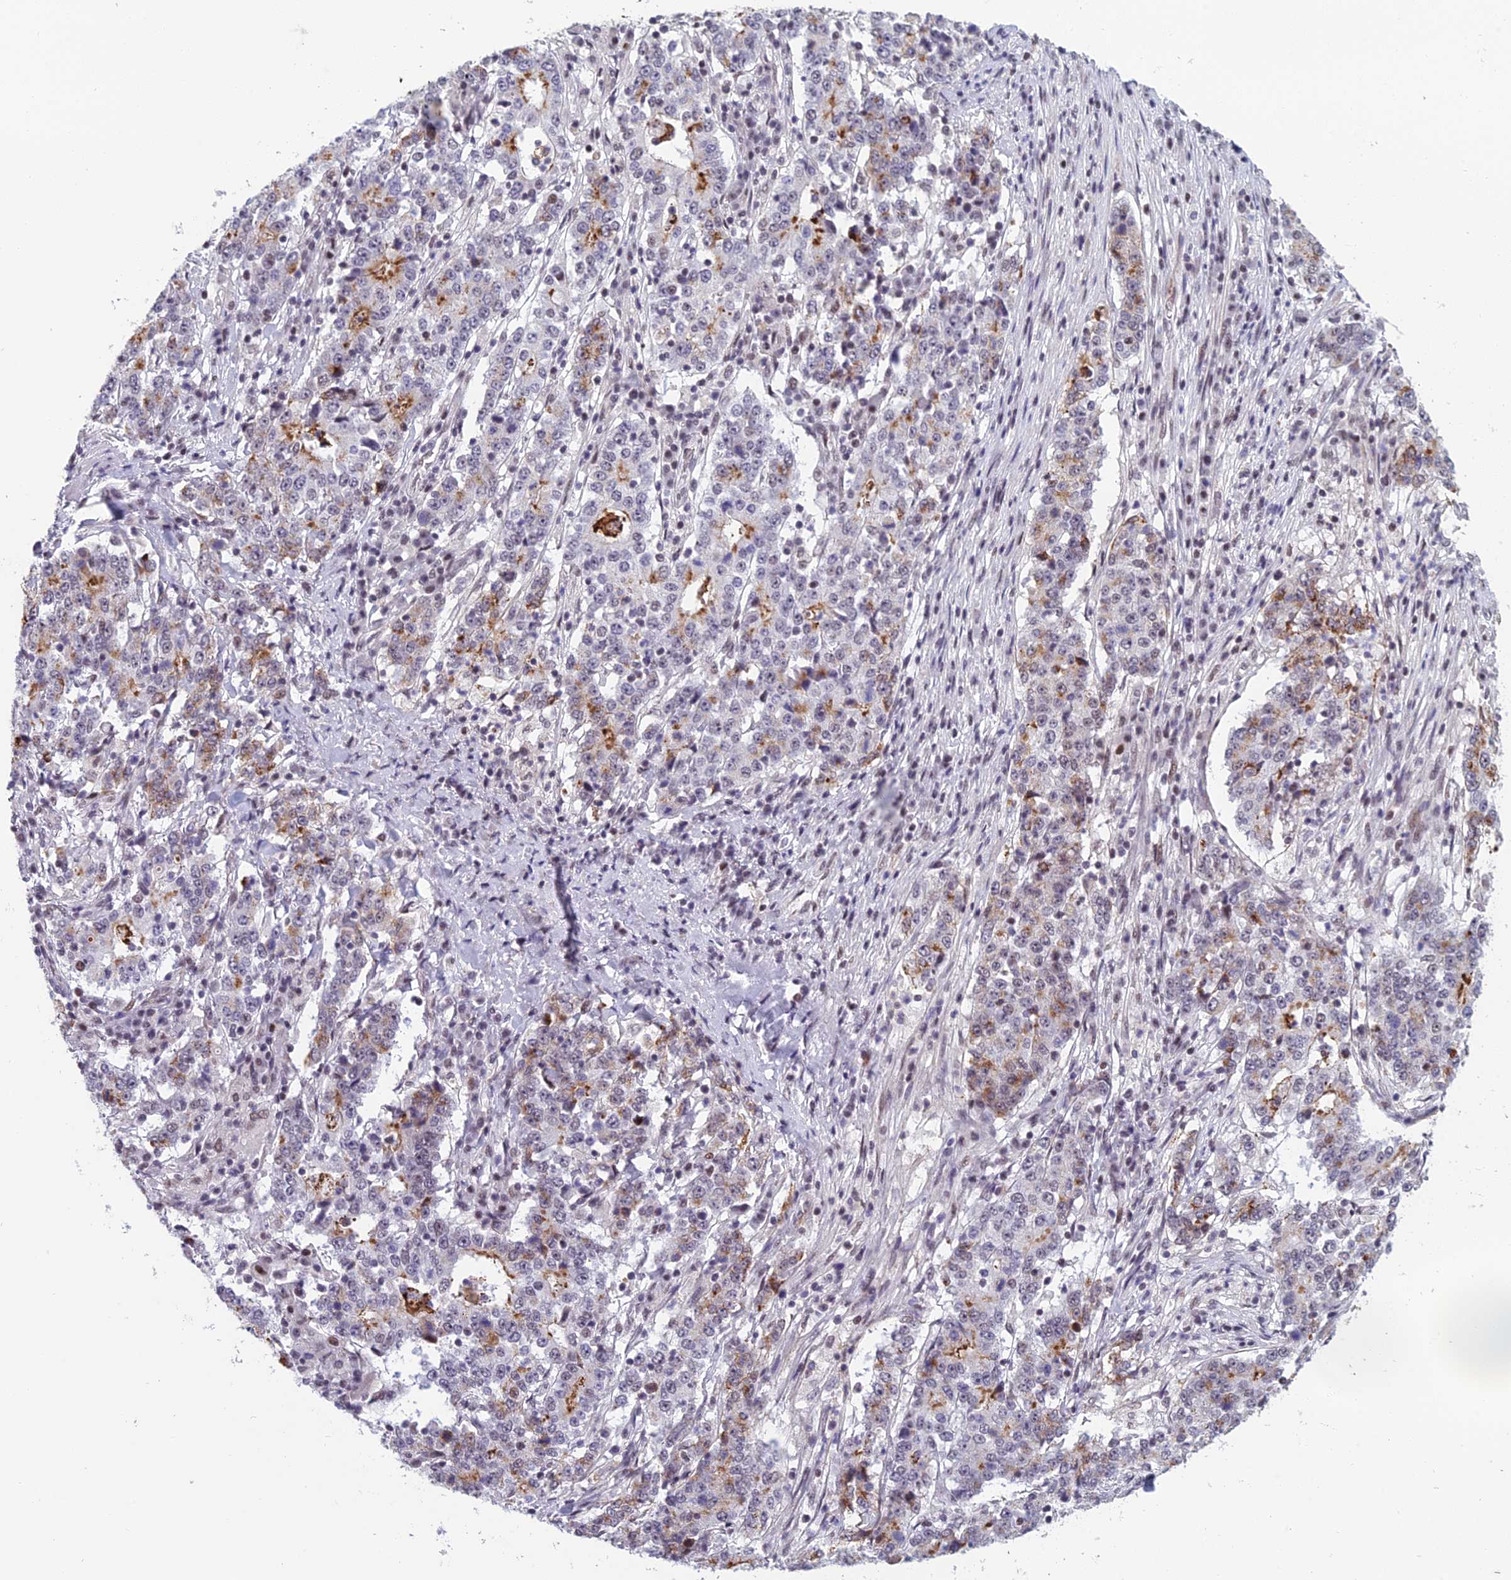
{"staining": {"intensity": "moderate", "quantity": "<25%", "location": "cytoplasmic/membranous"}, "tissue": "stomach cancer", "cell_type": "Tumor cells", "image_type": "cancer", "snomed": [{"axis": "morphology", "description": "Adenocarcinoma, NOS"}, {"axis": "topography", "description": "Stomach"}], "caption": "An immunohistochemistry image of neoplastic tissue is shown. Protein staining in brown highlights moderate cytoplasmic/membranous positivity in adenocarcinoma (stomach) within tumor cells. Using DAB (brown) and hematoxylin (blue) stains, captured at high magnification using brightfield microscopy.", "gene": "RGS17", "patient": {"sex": "male", "age": 59}}